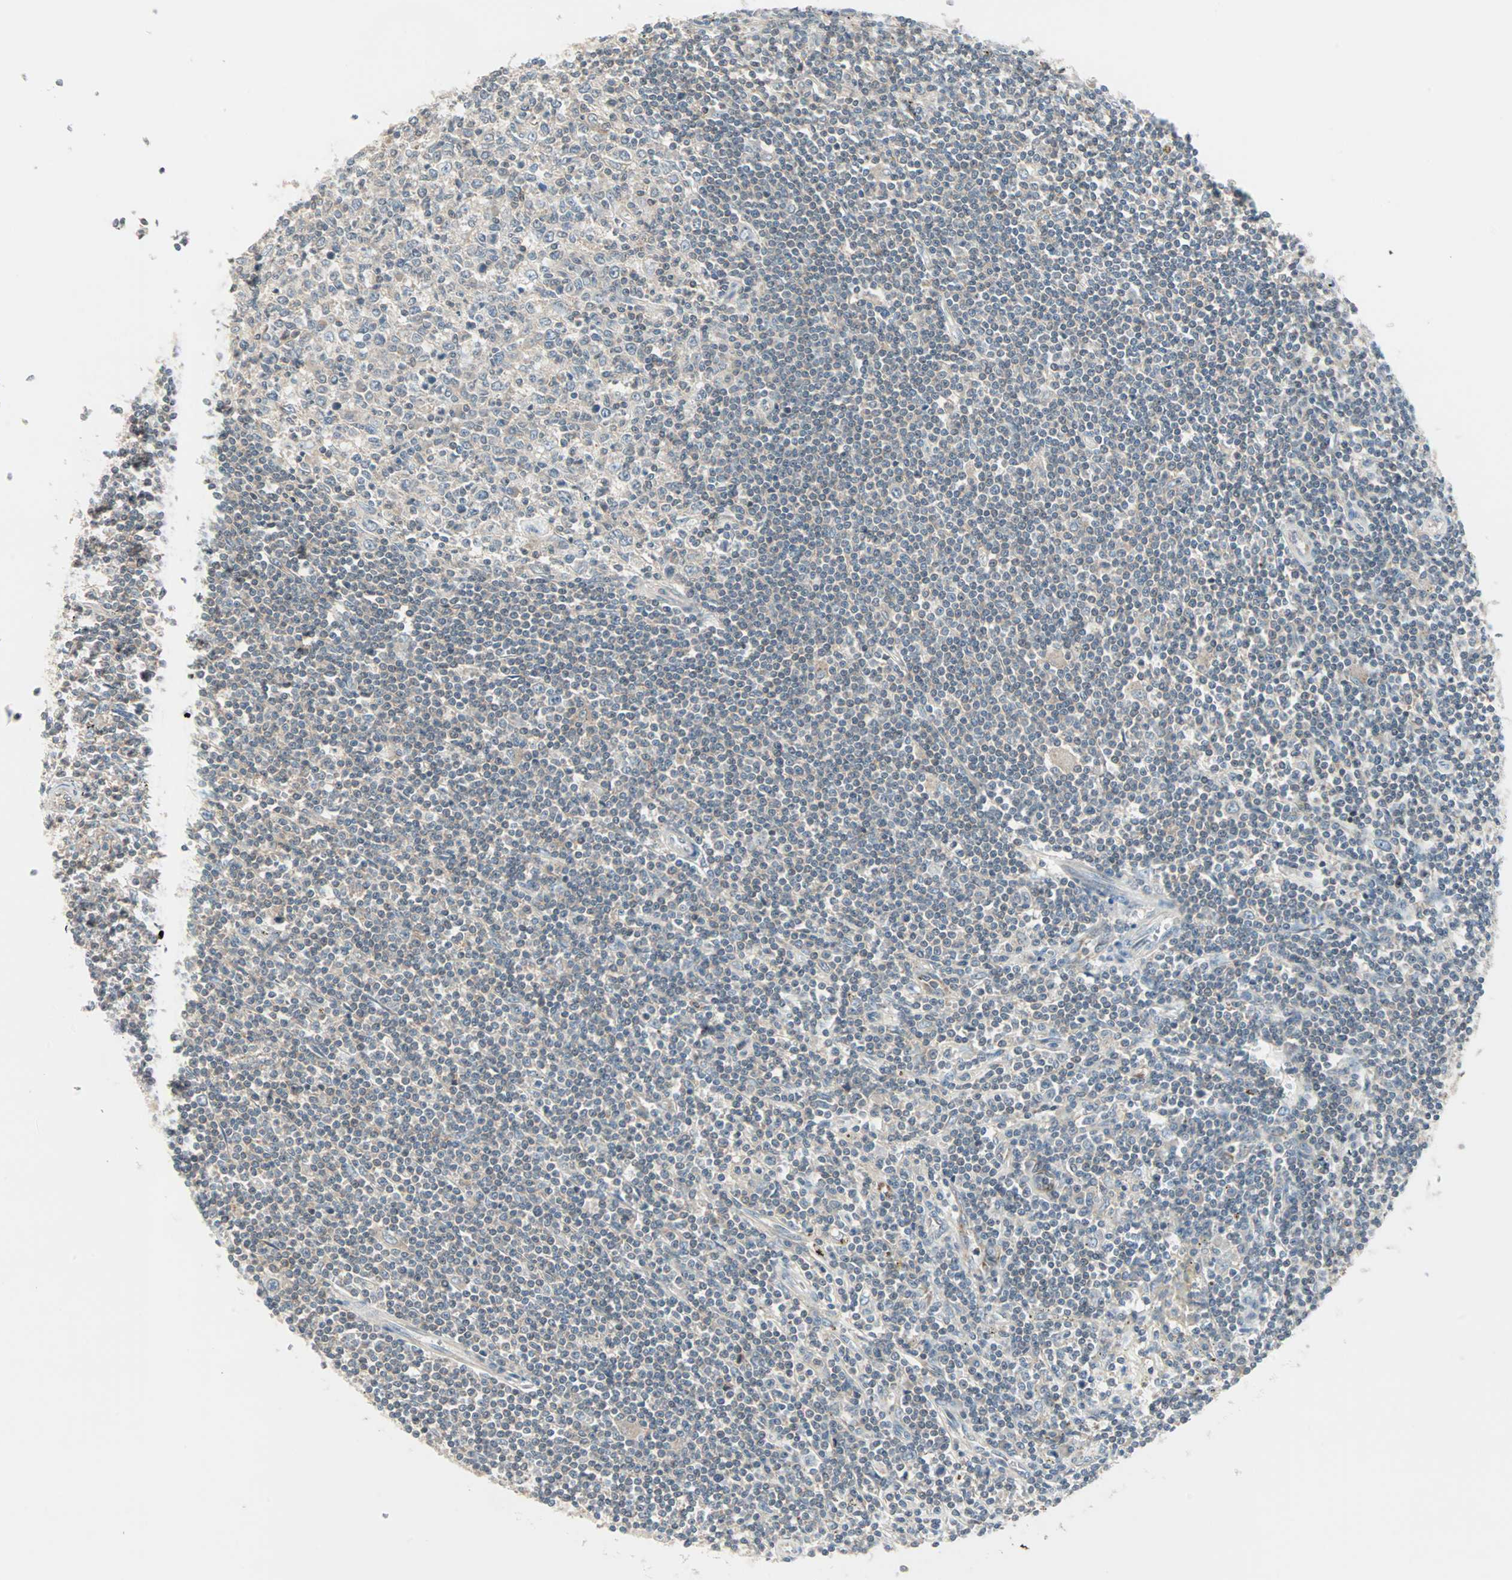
{"staining": {"intensity": "weak", "quantity": ">75%", "location": "cytoplasmic/membranous"}, "tissue": "lymphoma", "cell_type": "Tumor cells", "image_type": "cancer", "snomed": [{"axis": "morphology", "description": "Malignant lymphoma, non-Hodgkin's type, Low grade"}, {"axis": "topography", "description": "Spleen"}], "caption": "Immunohistochemical staining of human lymphoma reveals weak cytoplasmic/membranous protein staining in approximately >75% of tumor cells. Nuclei are stained in blue.", "gene": "ZFP36", "patient": {"sex": "male", "age": 76}}